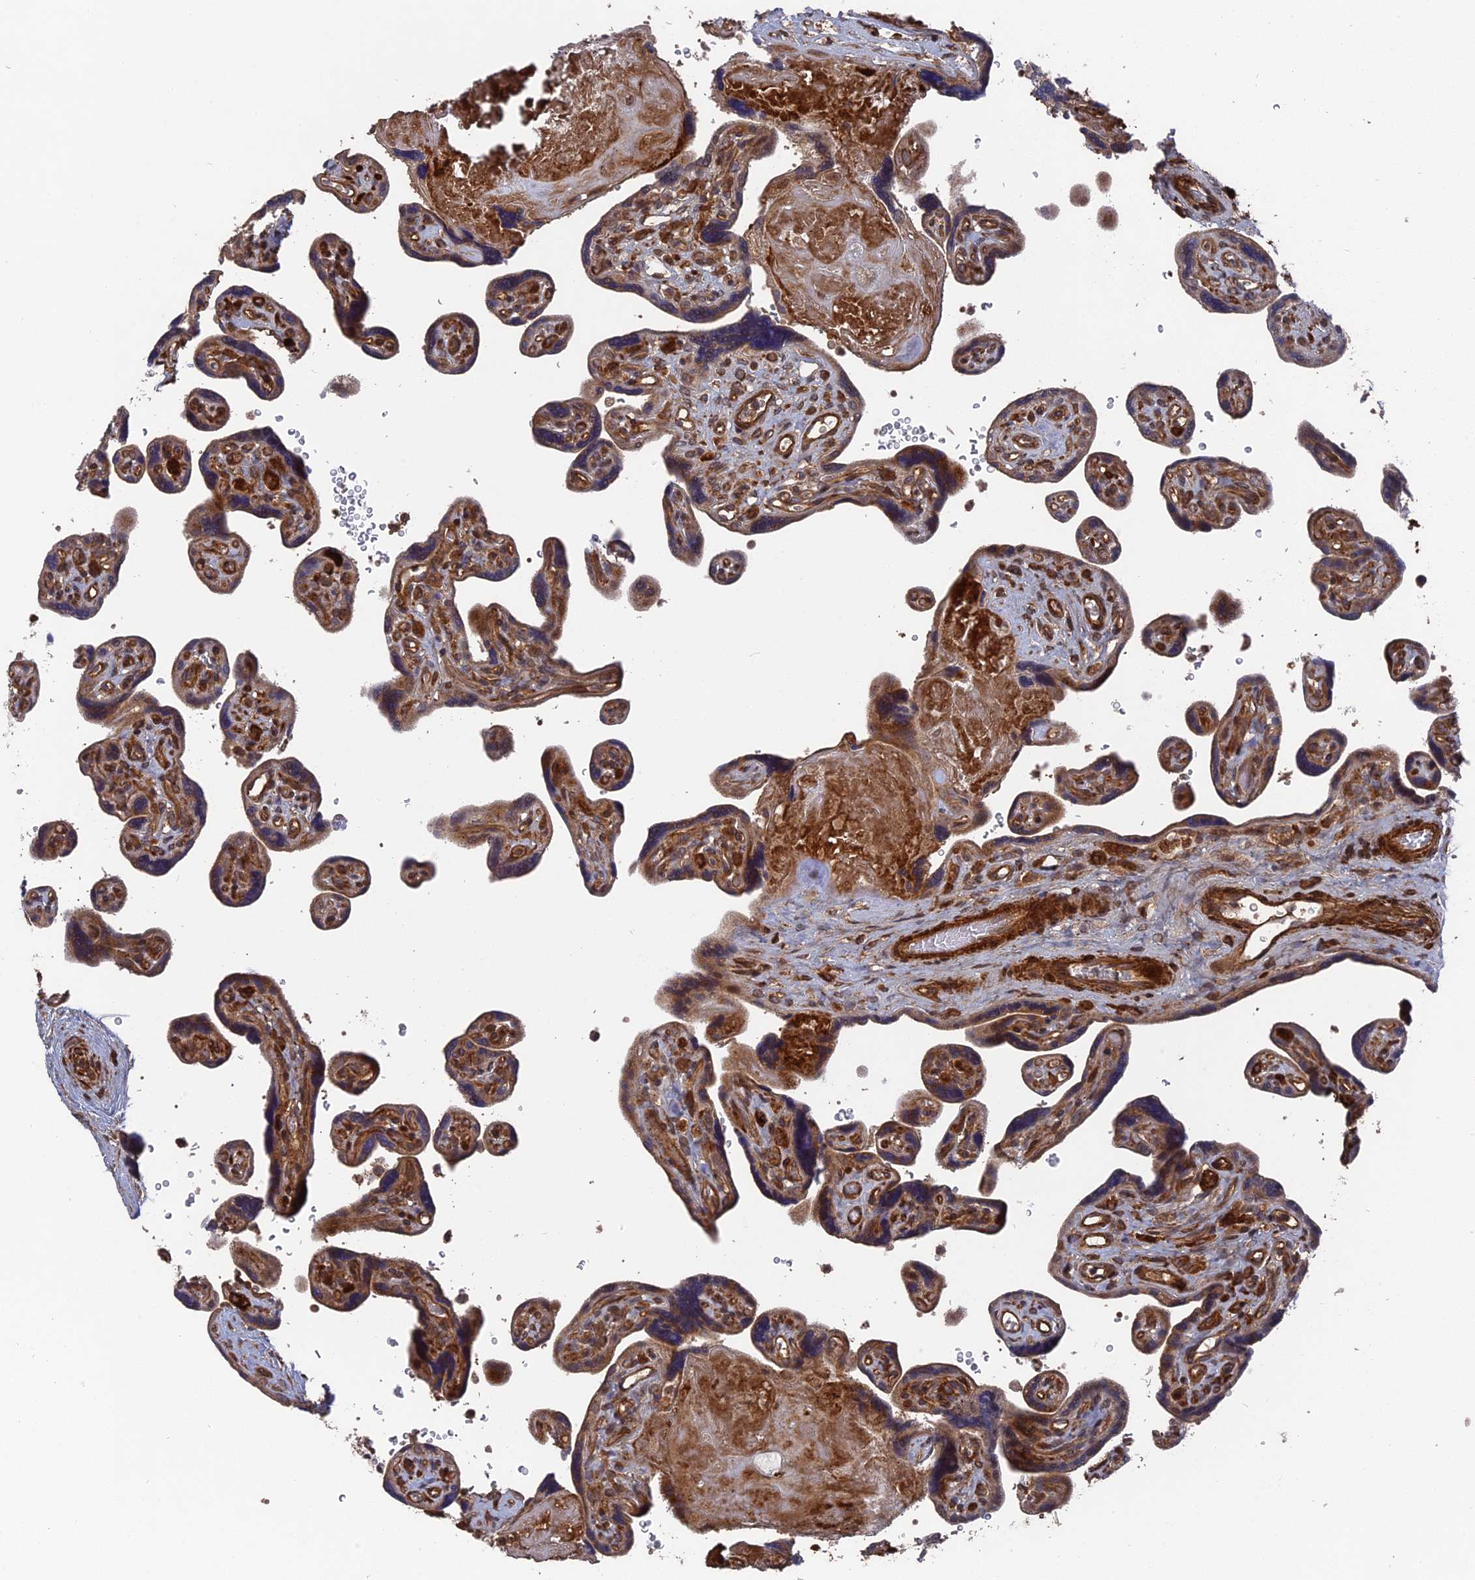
{"staining": {"intensity": "moderate", "quantity": ">75%", "location": "cytoplasmic/membranous"}, "tissue": "placenta", "cell_type": "Trophoblastic cells", "image_type": "normal", "snomed": [{"axis": "morphology", "description": "Normal tissue, NOS"}, {"axis": "topography", "description": "Placenta"}], "caption": "Benign placenta was stained to show a protein in brown. There is medium levels of moderate cytoplasmic/membranous positivity in approximately >75% of trophoblastic cells.", "gene": "DEF8", "patient": {"sex": "female", "age": 39}}